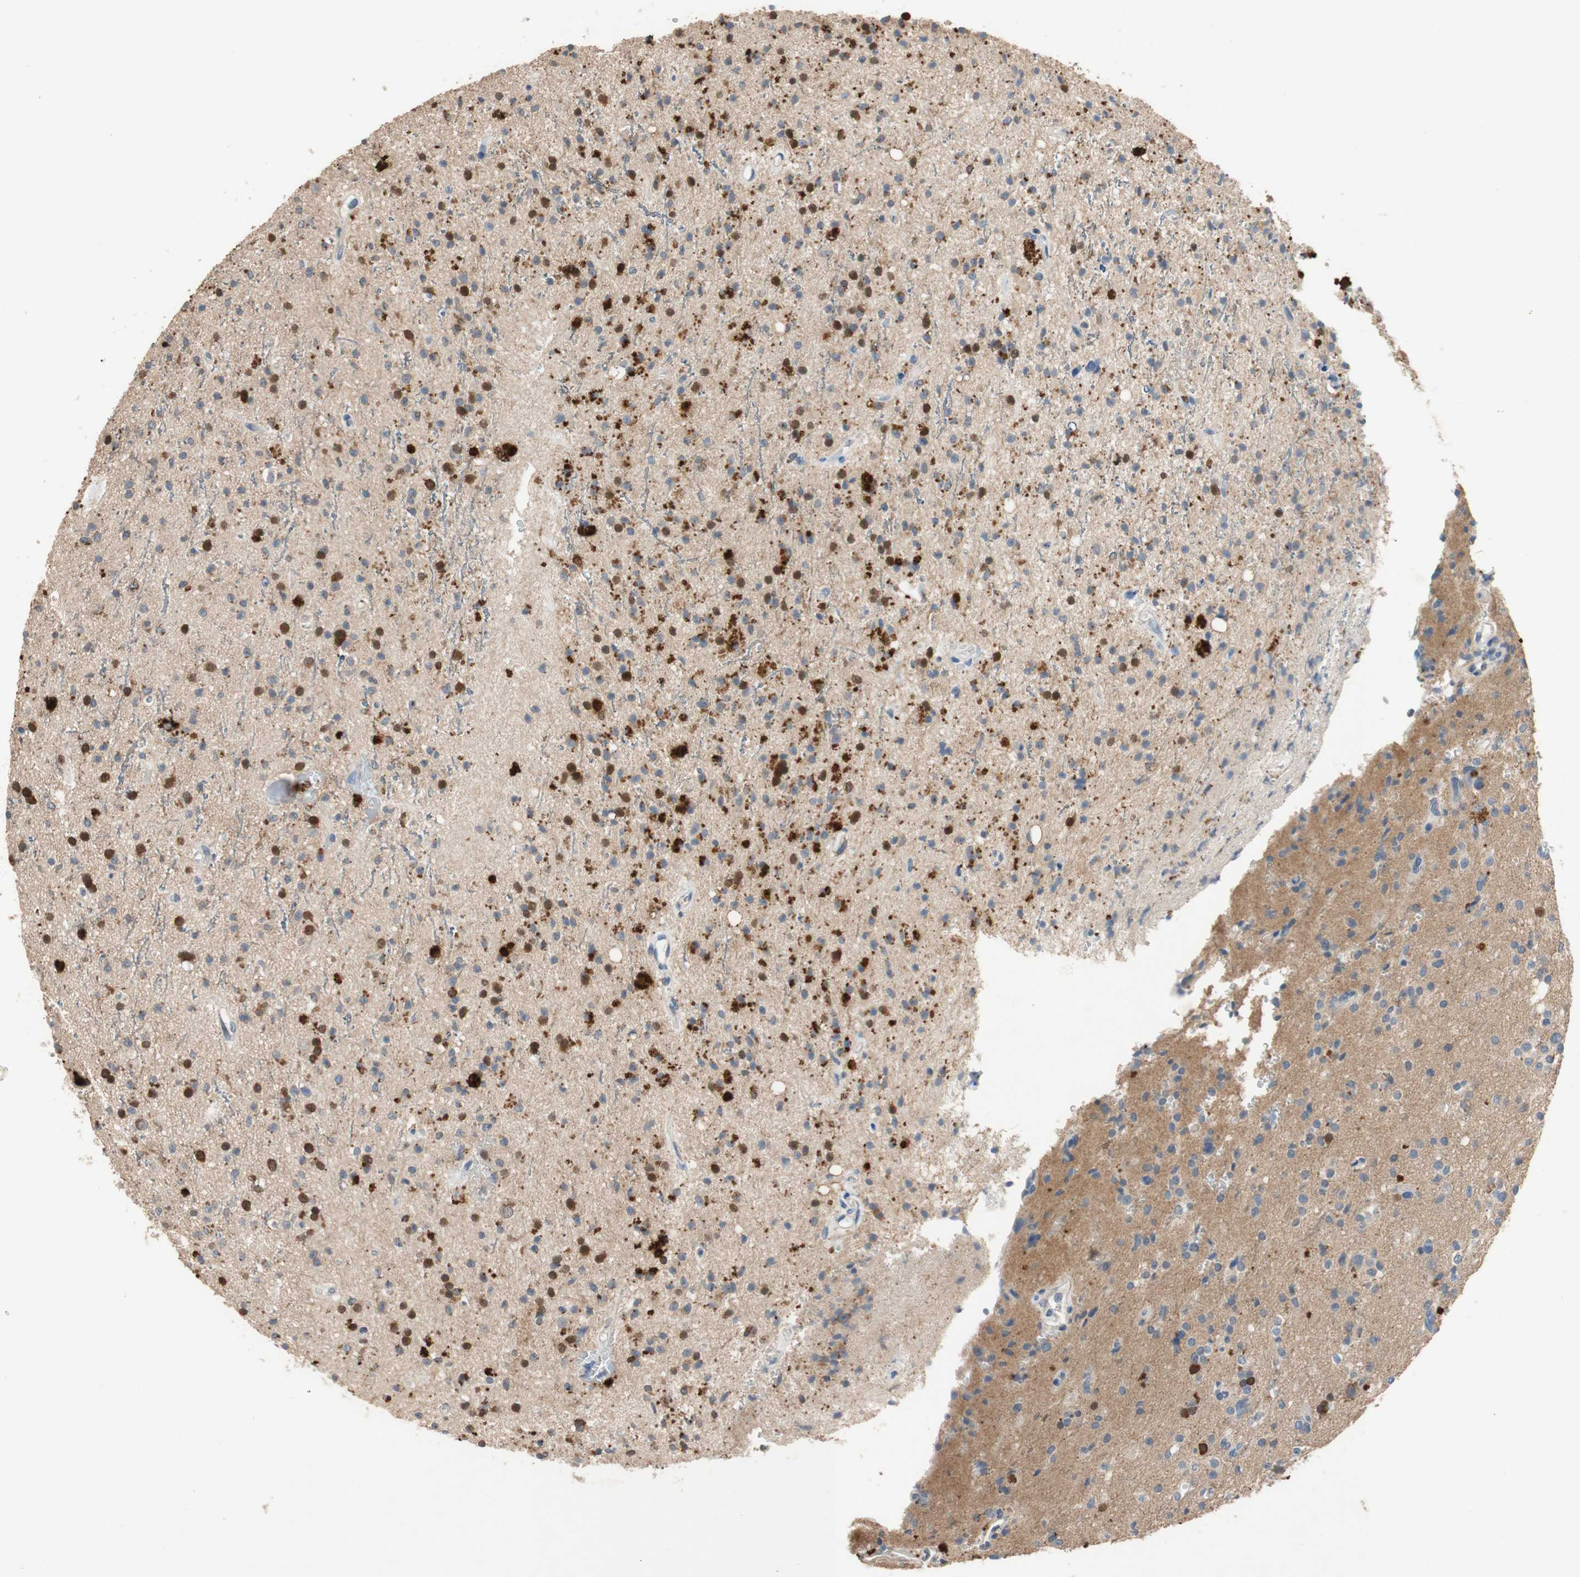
{"staining": {"intensity": "strong", "quantity": "<25%", "location": "cytoplasmic/membranous"}, "tissue": "glioma", "cell_type": "Tumor cells", "image_type": "cancer", "snomed": [{"axis": "morphology", "description": "Glioma, malignant, High grade"}, {"axis": "topography", "description": "Brain"}], "caption": "Strong cytoplasmic/membranous staining for a protein is seen in about <25% of tumor cells of glioma using IHC.", "gene": "ADAP1", "patient": {"sex": "male", "age": 47}}